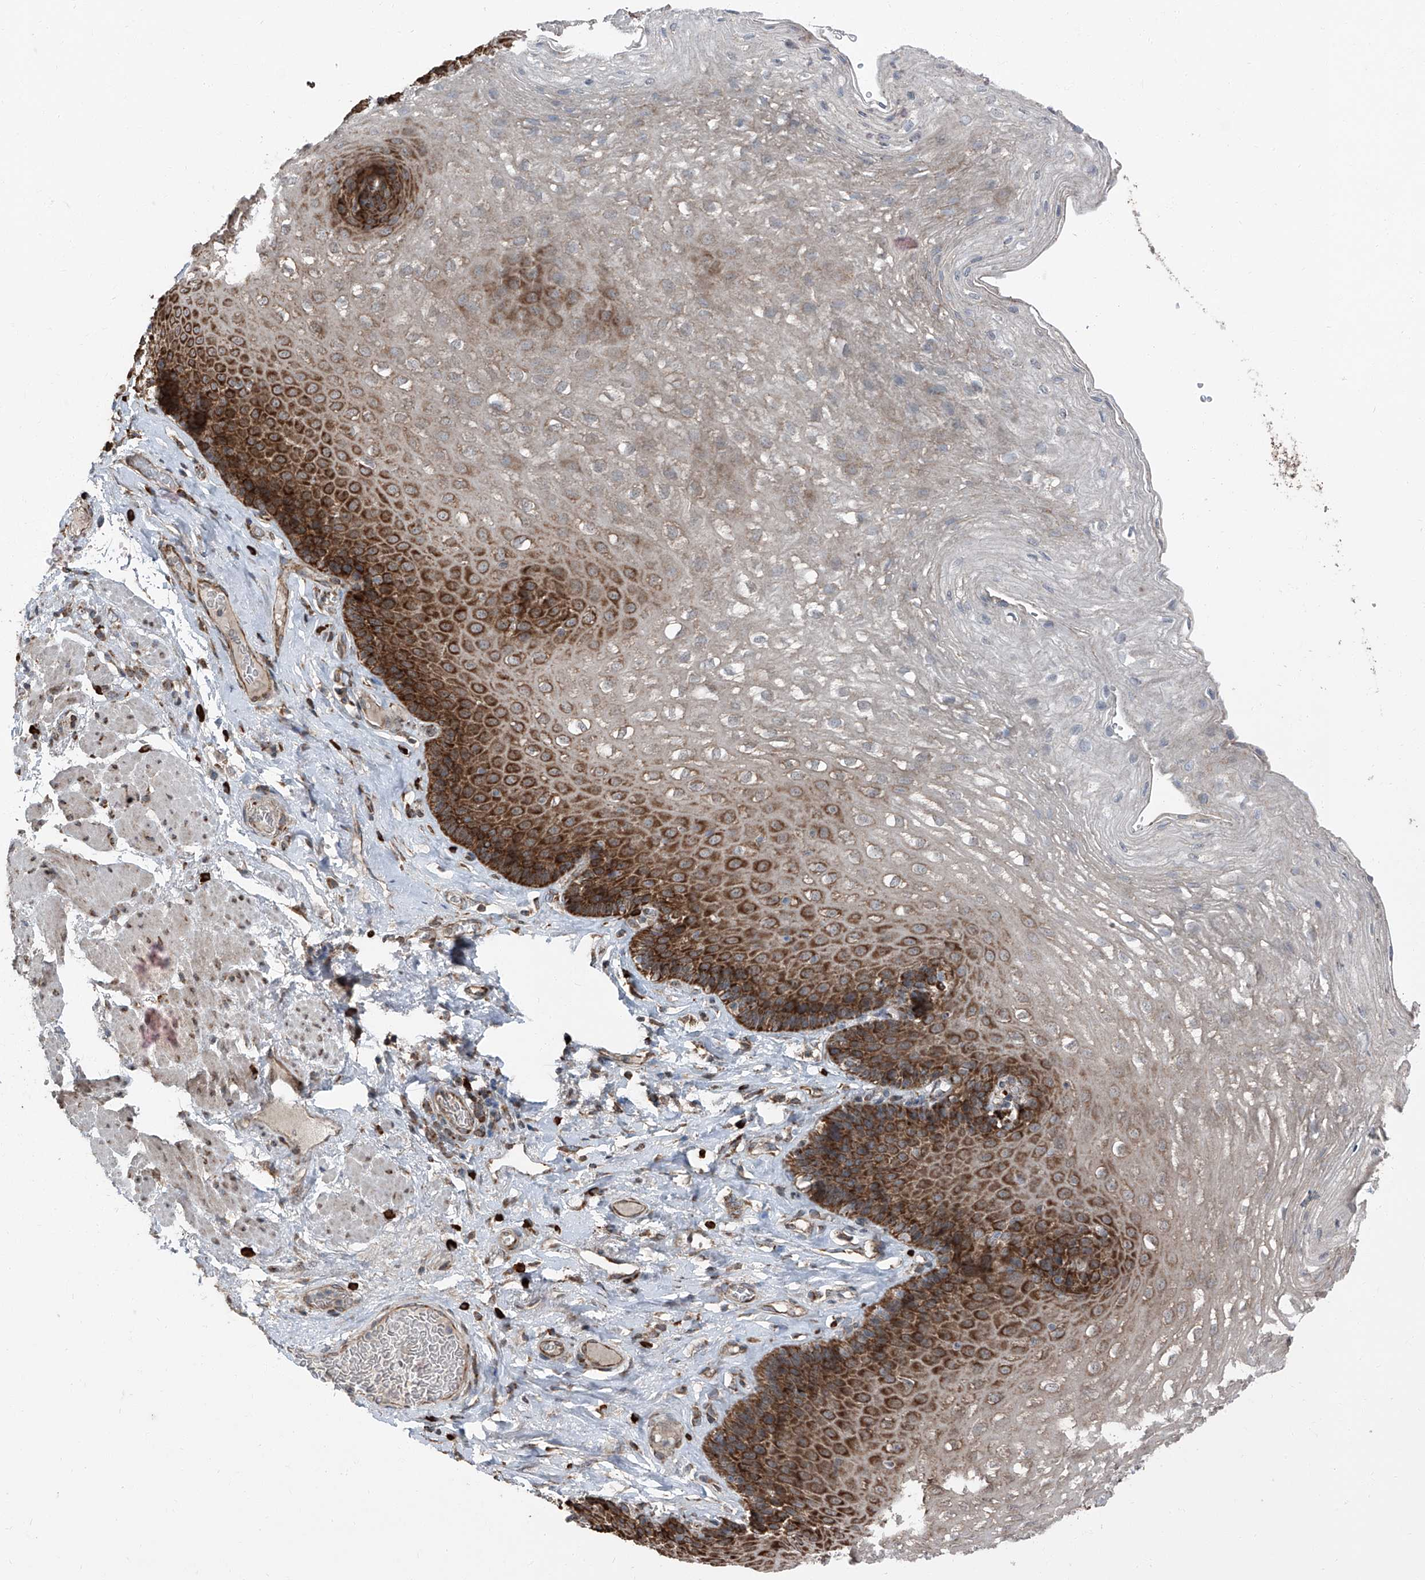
{"staining": {"intensity": "strong", "quantity": "25%-75%", "location": "cytoplasmic/membranous"}, "tissue": "esophagus", "cell_type": "Squamous epithelial cells", "image_type": "normal", "snomed": [{"axis": "morphology", "description": "Normal tissue, NOS"}, {"axis": "topography", "description": "Esophagus"}], "caption": "Approximately 25%-75% of squamous epithelial cells in benign esophagus display strong cytoplasmic/membranous protein positivity as visualized by brown immunohistochemical staining.", "gene": "LIMK1", "patient": {"sex": "female", "age": 66}}